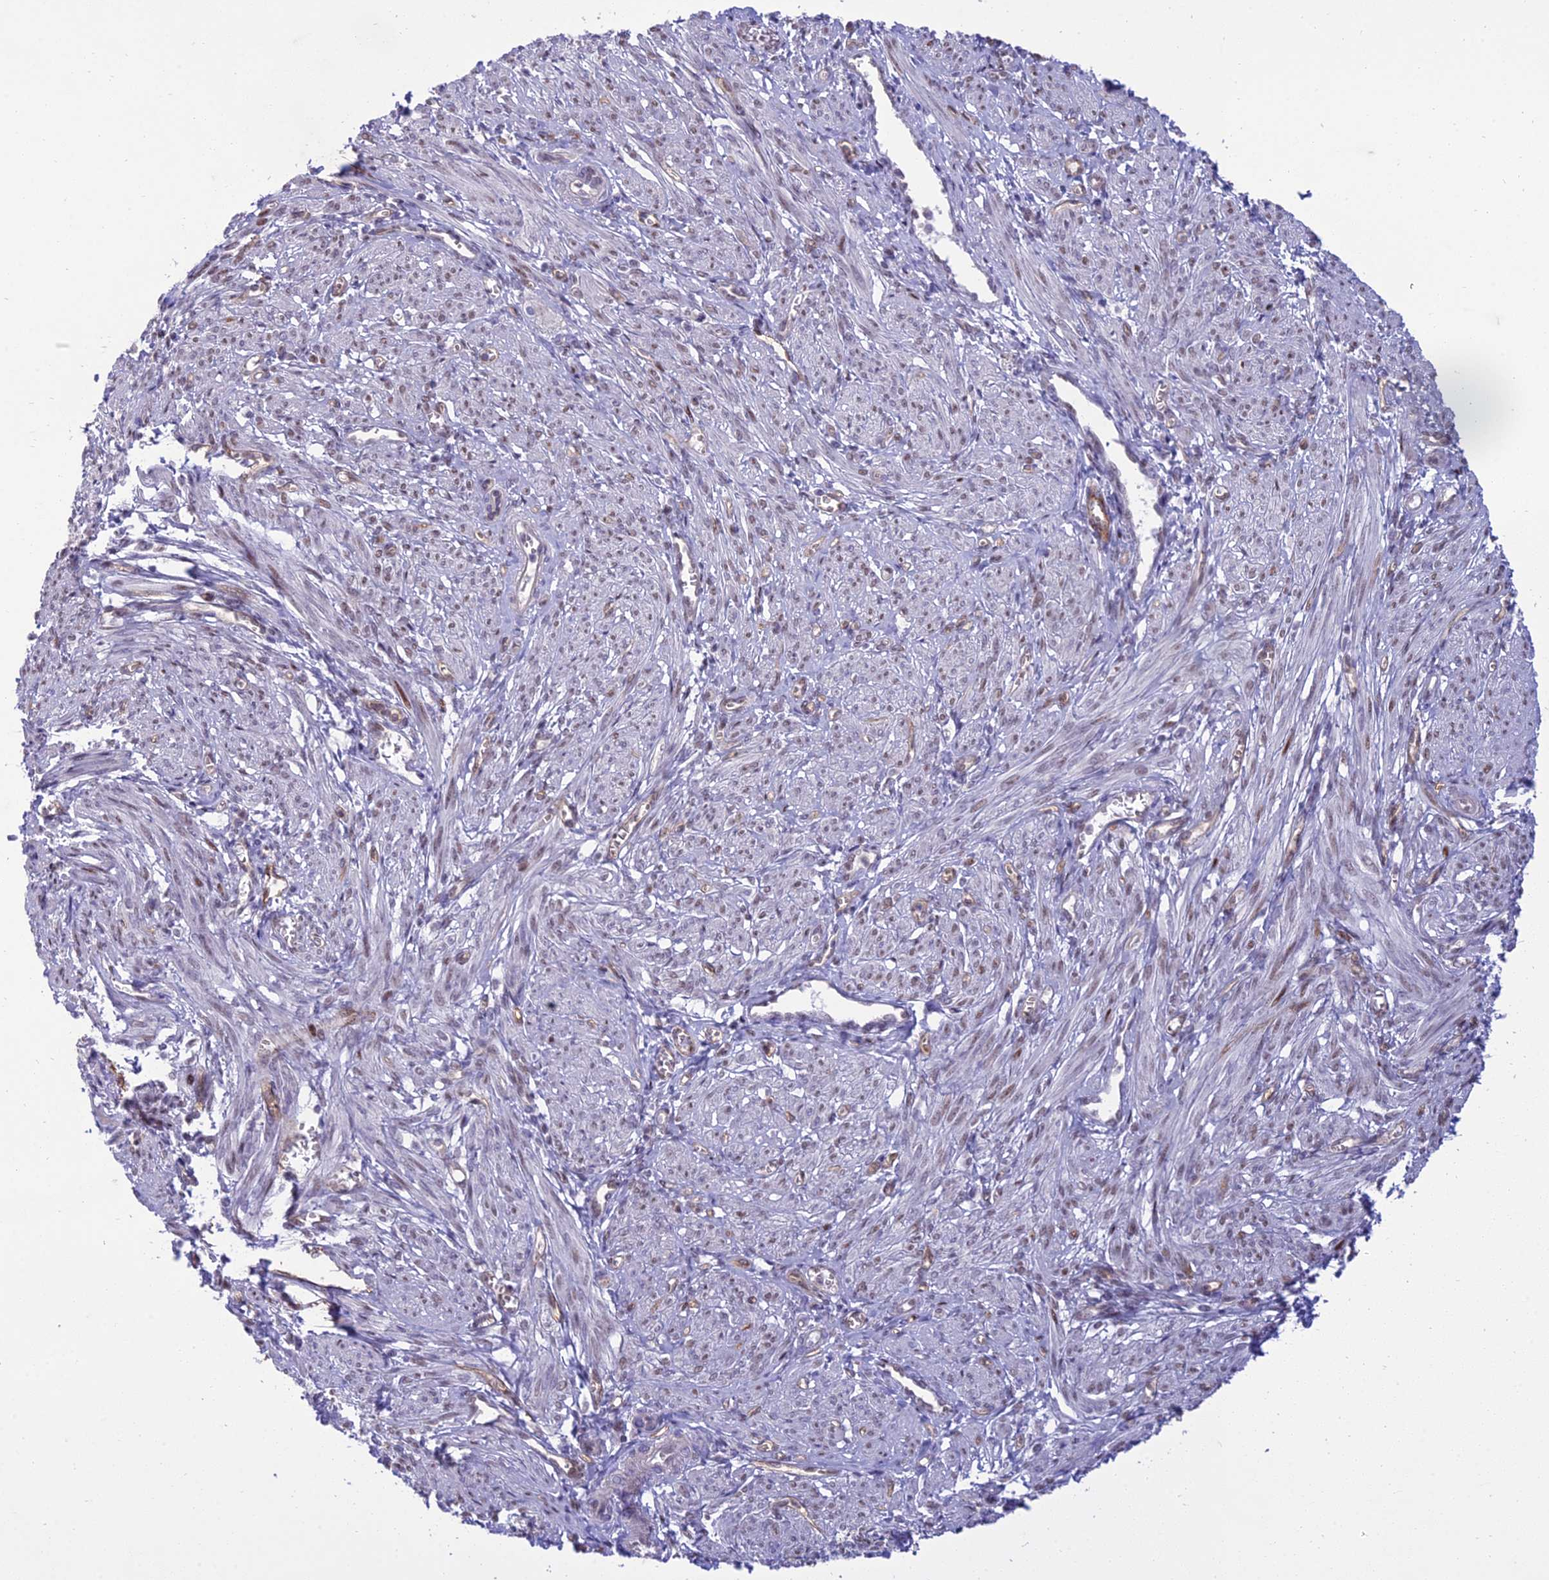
{"staining": {"intensity": "weak", "quantity": "25%-75%", "location": "nuclear"}, "tissue": "smooth muscle", "cell_type": "Smooth muscle cells", "image_type": "normal", "snomed": [{"axis": "morphology", "description": "Normal tissue, NOS"}, {"axis": "topography", "description": "Smooth muscle"}], "caption": "The histopathology image demonstrates a brown stain indicating the presence of a protein in the nuclear of smooth muscle cells in smooth muscle. (DAB (3,3'-diaminobenzidine) IHC with brightfield microscopy, high magnification).", "gene": "RANBP3", "patient": {"sex": "female", "age": 39}}